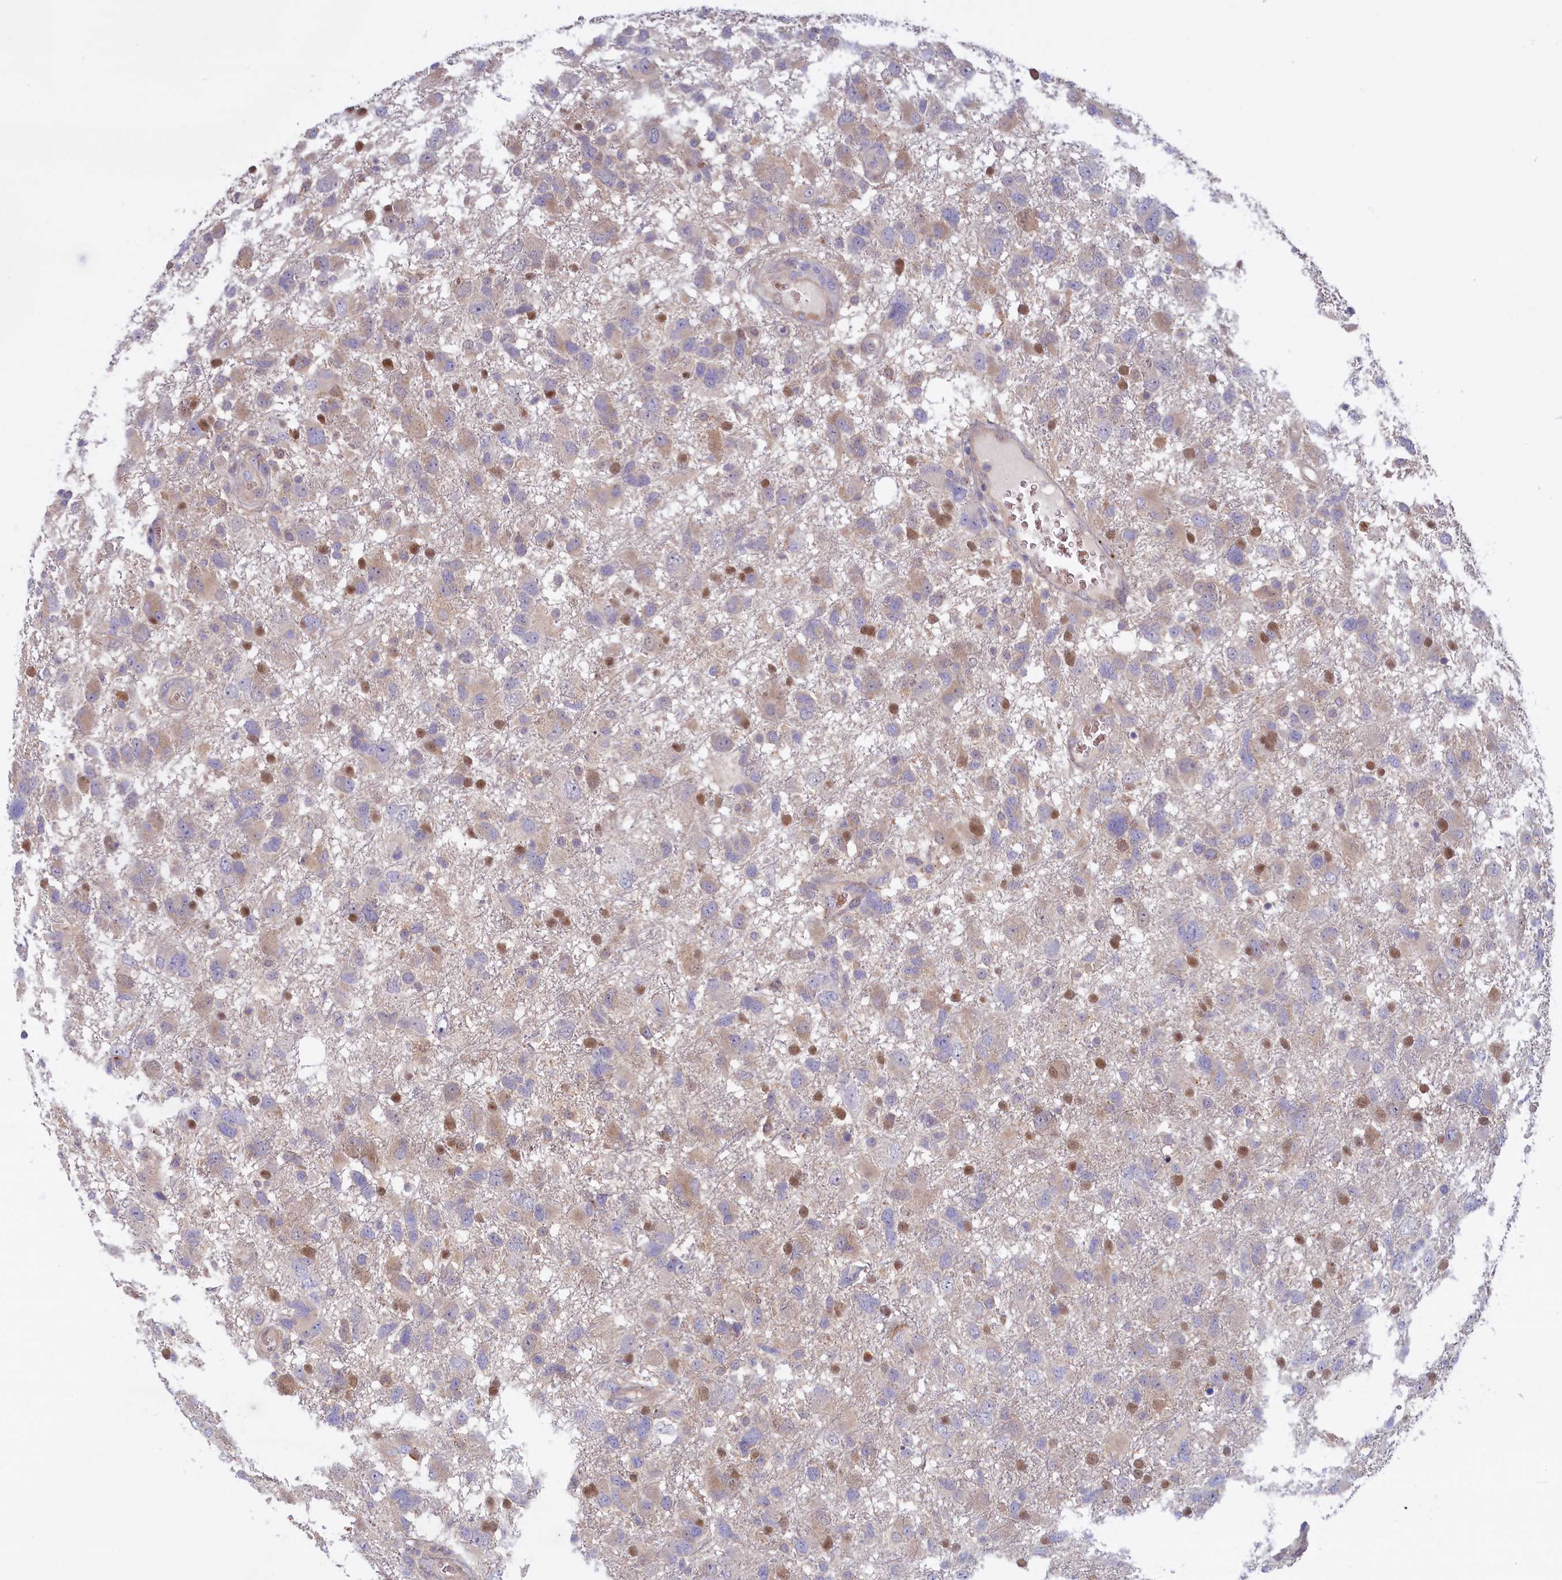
{"staining": {"intensity": "moderate", "quantity": "25%-75%", "location": "nuclear"}, "tissue": "glioma", "cell_type": "Tumor cells", "image_type": "cancer", "snomed": [{"axis": "morphology", "description": "Glioma, malignant, High grade"}, {"axis": "topography", "description": "Brain"}], "caption": "High-power microscopy captured an IHC histopathology image of malignant high-grade glioma, revealing moderate nuclear staining in about 25%-75% of tumor cells.", "gene": "FCSK", "patient": {"sex": "male", "age": 61}}